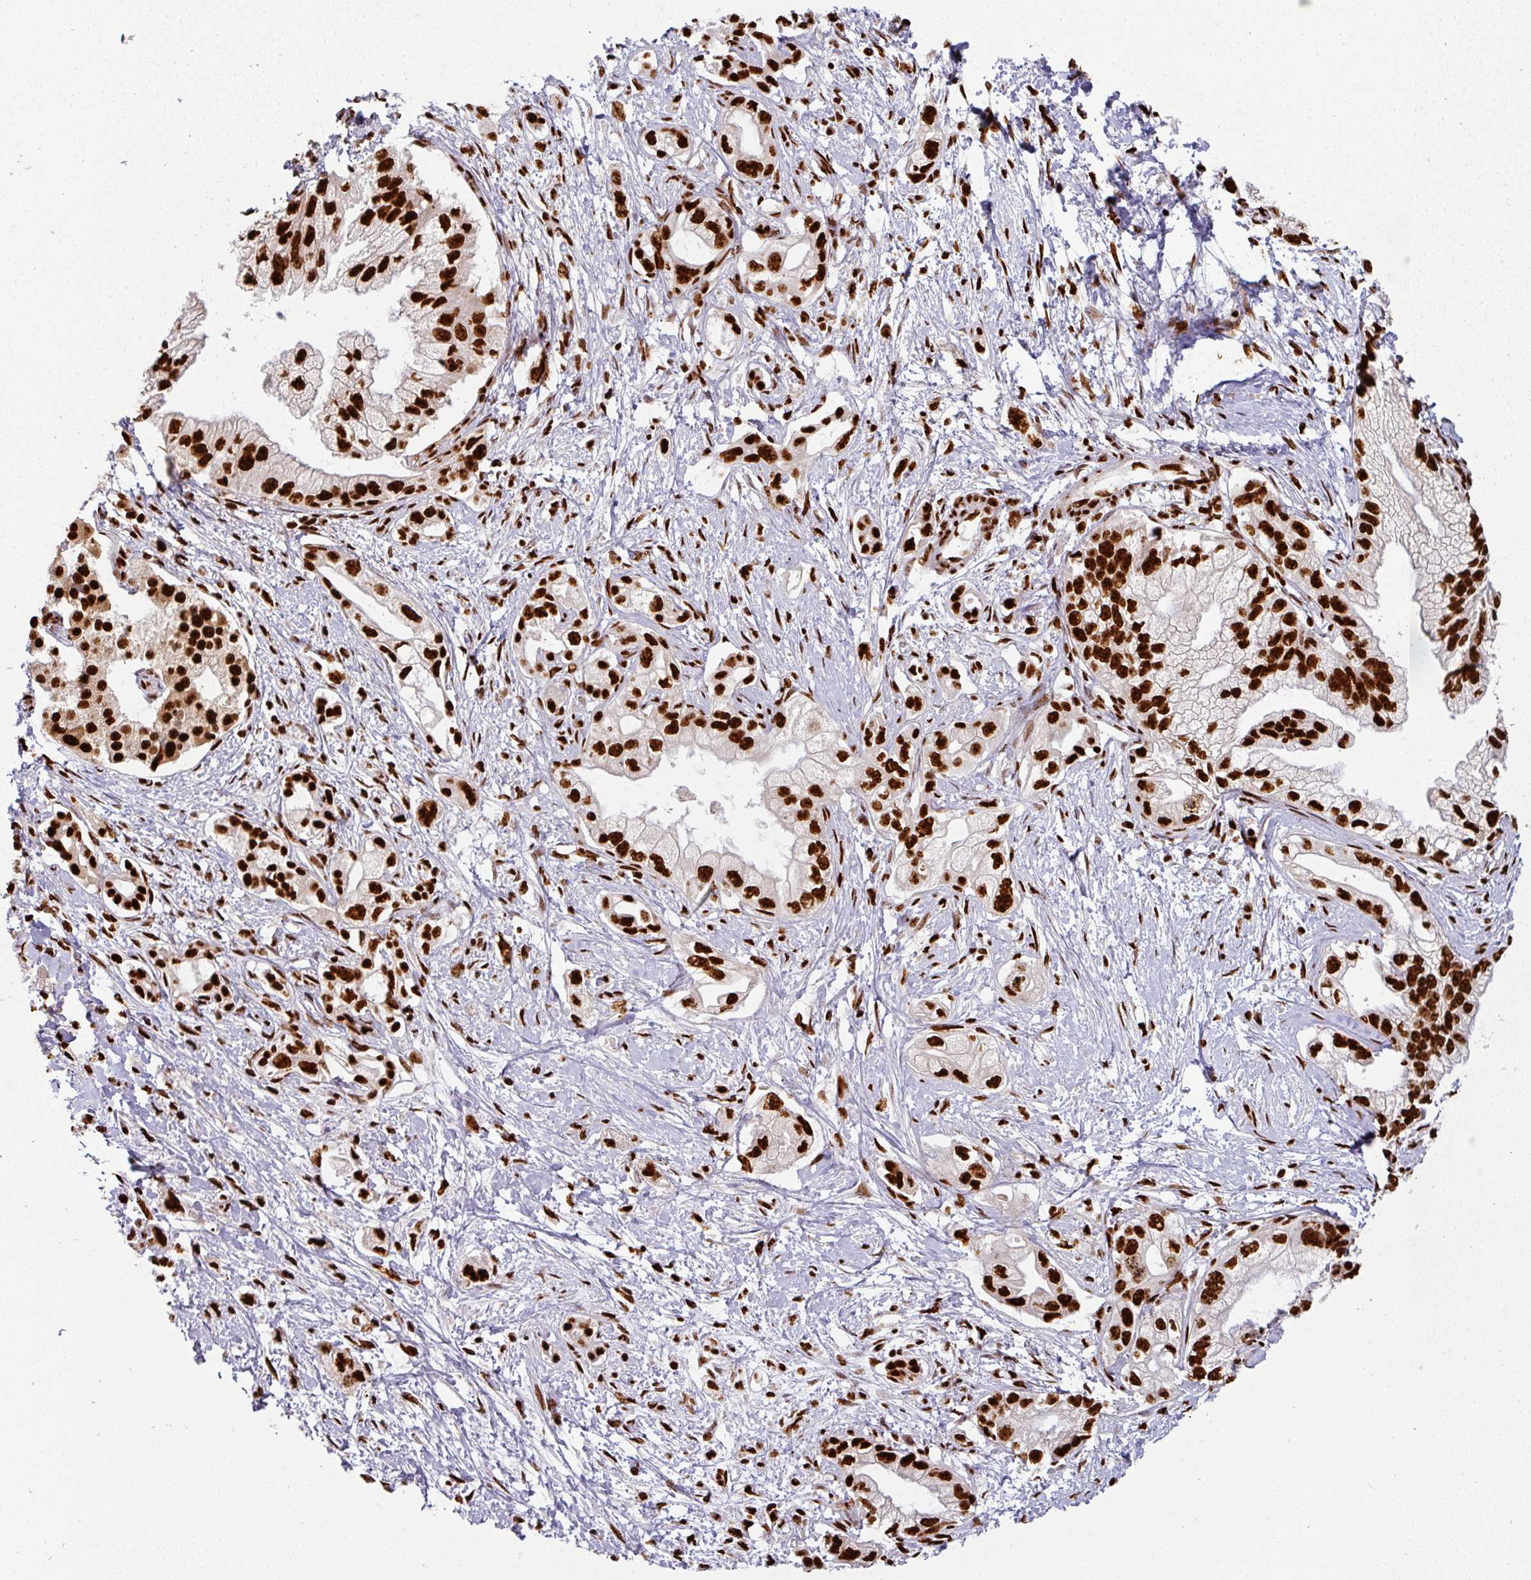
{"staining": {"intensity": "strong", "quantity": ">75%", "location": "nuclear"}, "tissue": "pancreatic cancer", "cell_type": "Tumor cells", "image_type": "cancer", "snomed": [{"axis": "morphology", "description": "Adenocarcinoma, NOS"}, {"axis": "topography", "description": "Pancreas"}], "caption": "There is high levels of strong nuclear staining in tumor cells of adenocarcinoma (pancreatic), as demonstrated by immunohistochemical staining (brown color).", "gene": "SIK3", "patient": {"sex": "male", "age": 70}}